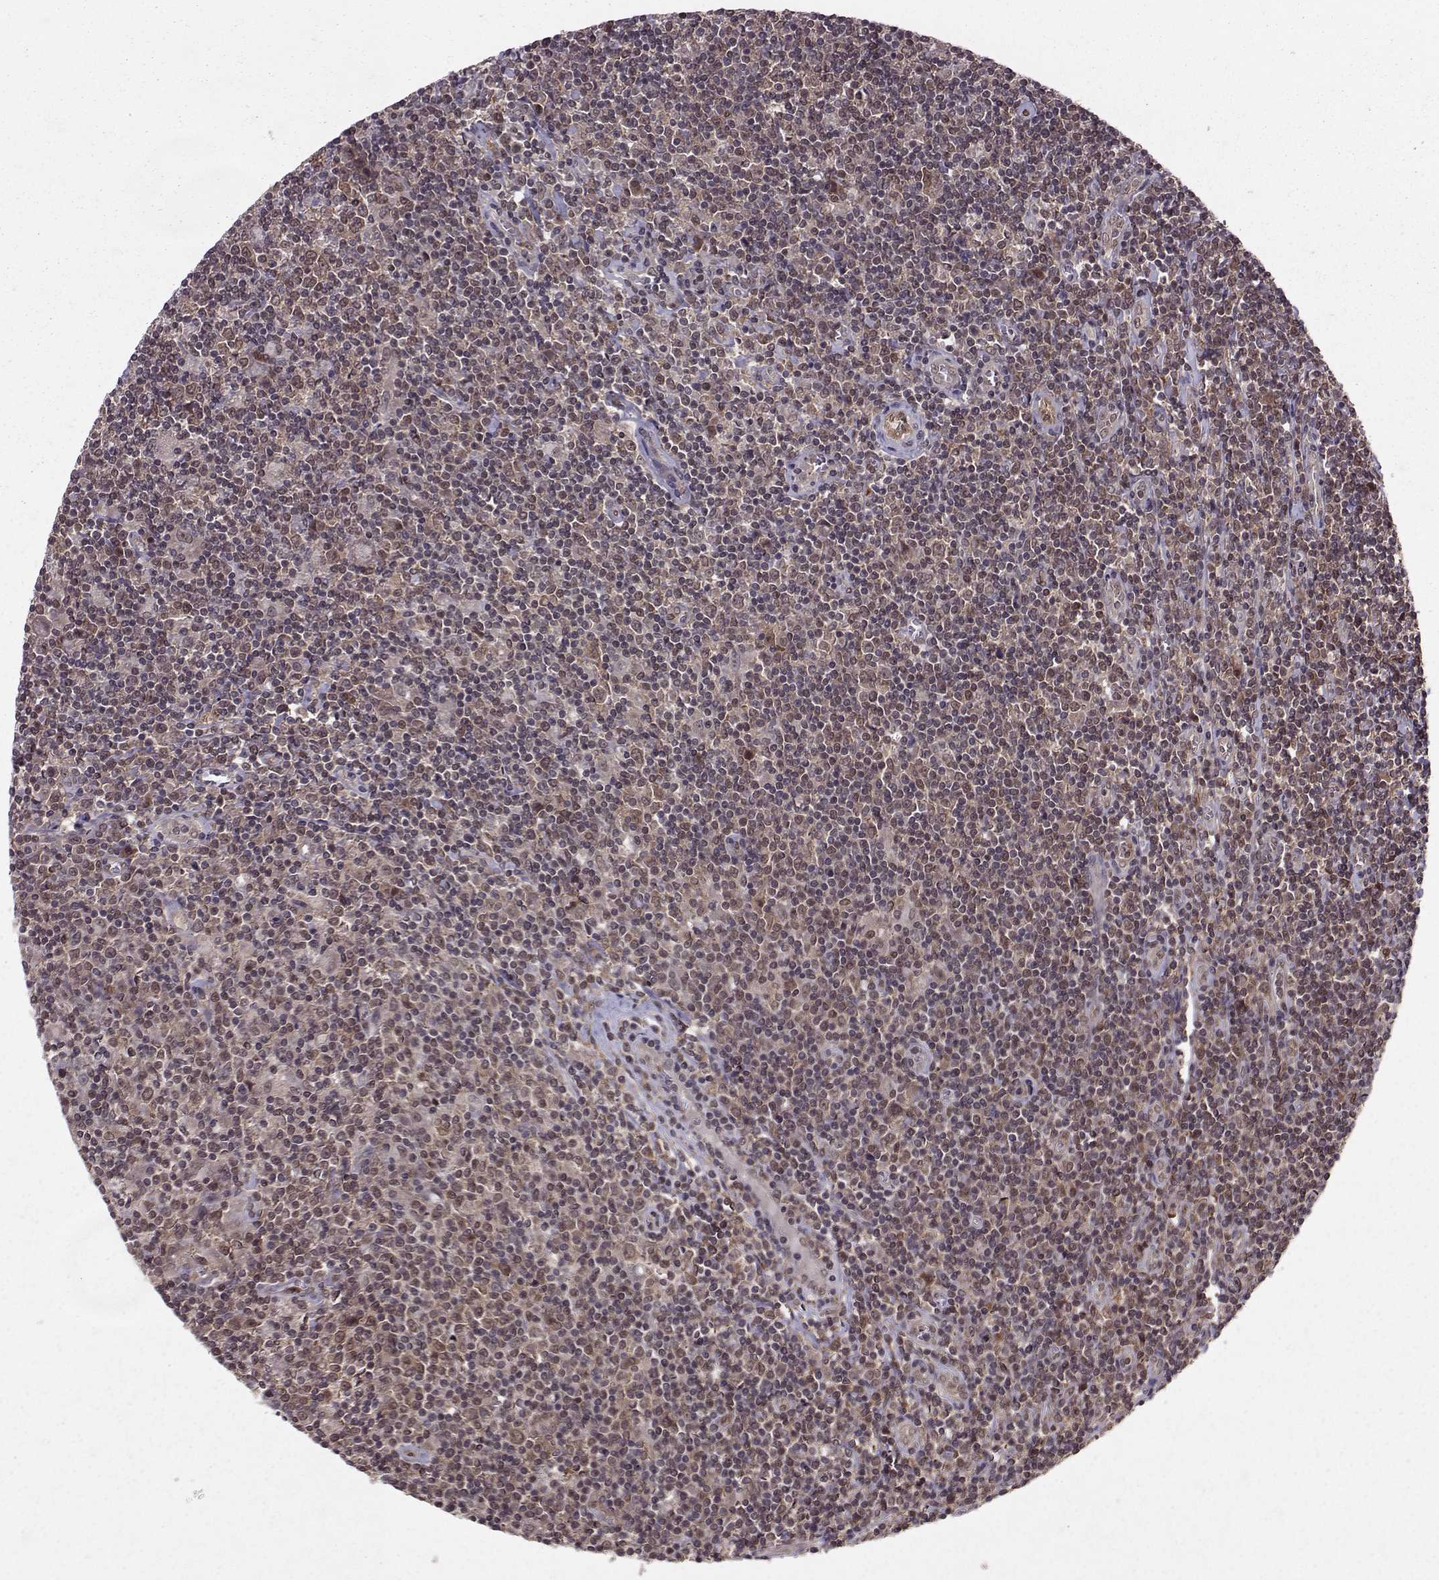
{"staining": {"intensity": "negative", "quantity": "none", "location": "none"}, "tissue": "lymphoma", "cell_type": "Tumor cells", "image_type": "cancer", "snomed": [{"axis": "morphology", "description": "Hodgkin's disease, NOS"}, {"axis": "topography", "description": "Lymph node"}], "caption": "This is an immunohistochemistry histopathology image of human lymphoma. There is no staining in tumor cells.", "gene": "PPP2R2A", "patient": {"sex": "male", "age": 40}}